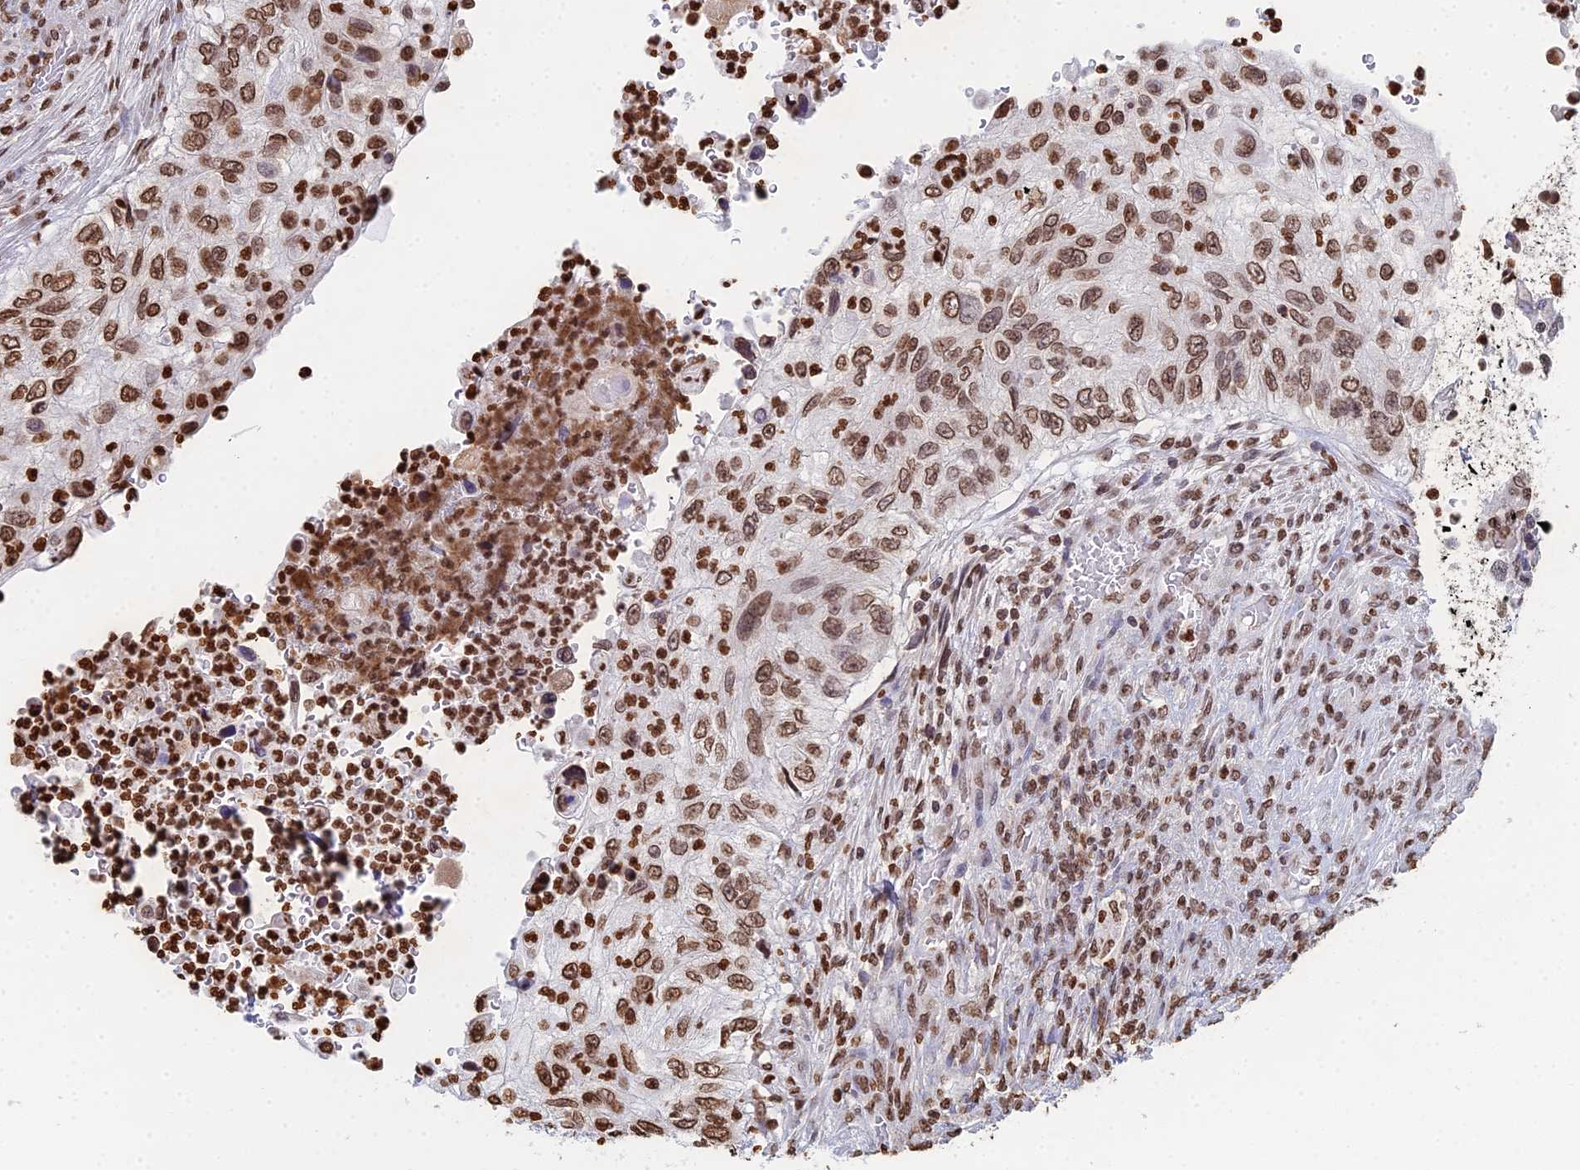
{"staining": {"intensity": "moderate", "quantity": ">75%", "location": "nuclear"}, "tissue": "urothelial cancer", "cell_type": "Tumor cells", "image_type": "cancer", "snomed": [{"axis": "morphology", "description": "Urothelial carcinoma, High grade"}, {"axis": "topography", "description": "Urinary bladder"}], "caption": "High-grade urothelial carcinoma tissue shows moderate nuclear staining in approximately >75% of tumor cells The staining was performed using DAB, with brown indicating positive protein expression. Nuclei are stained blue with hematoxylin.", "gene": "GBP3", "patient": {"sex": "female", "age": 60}}